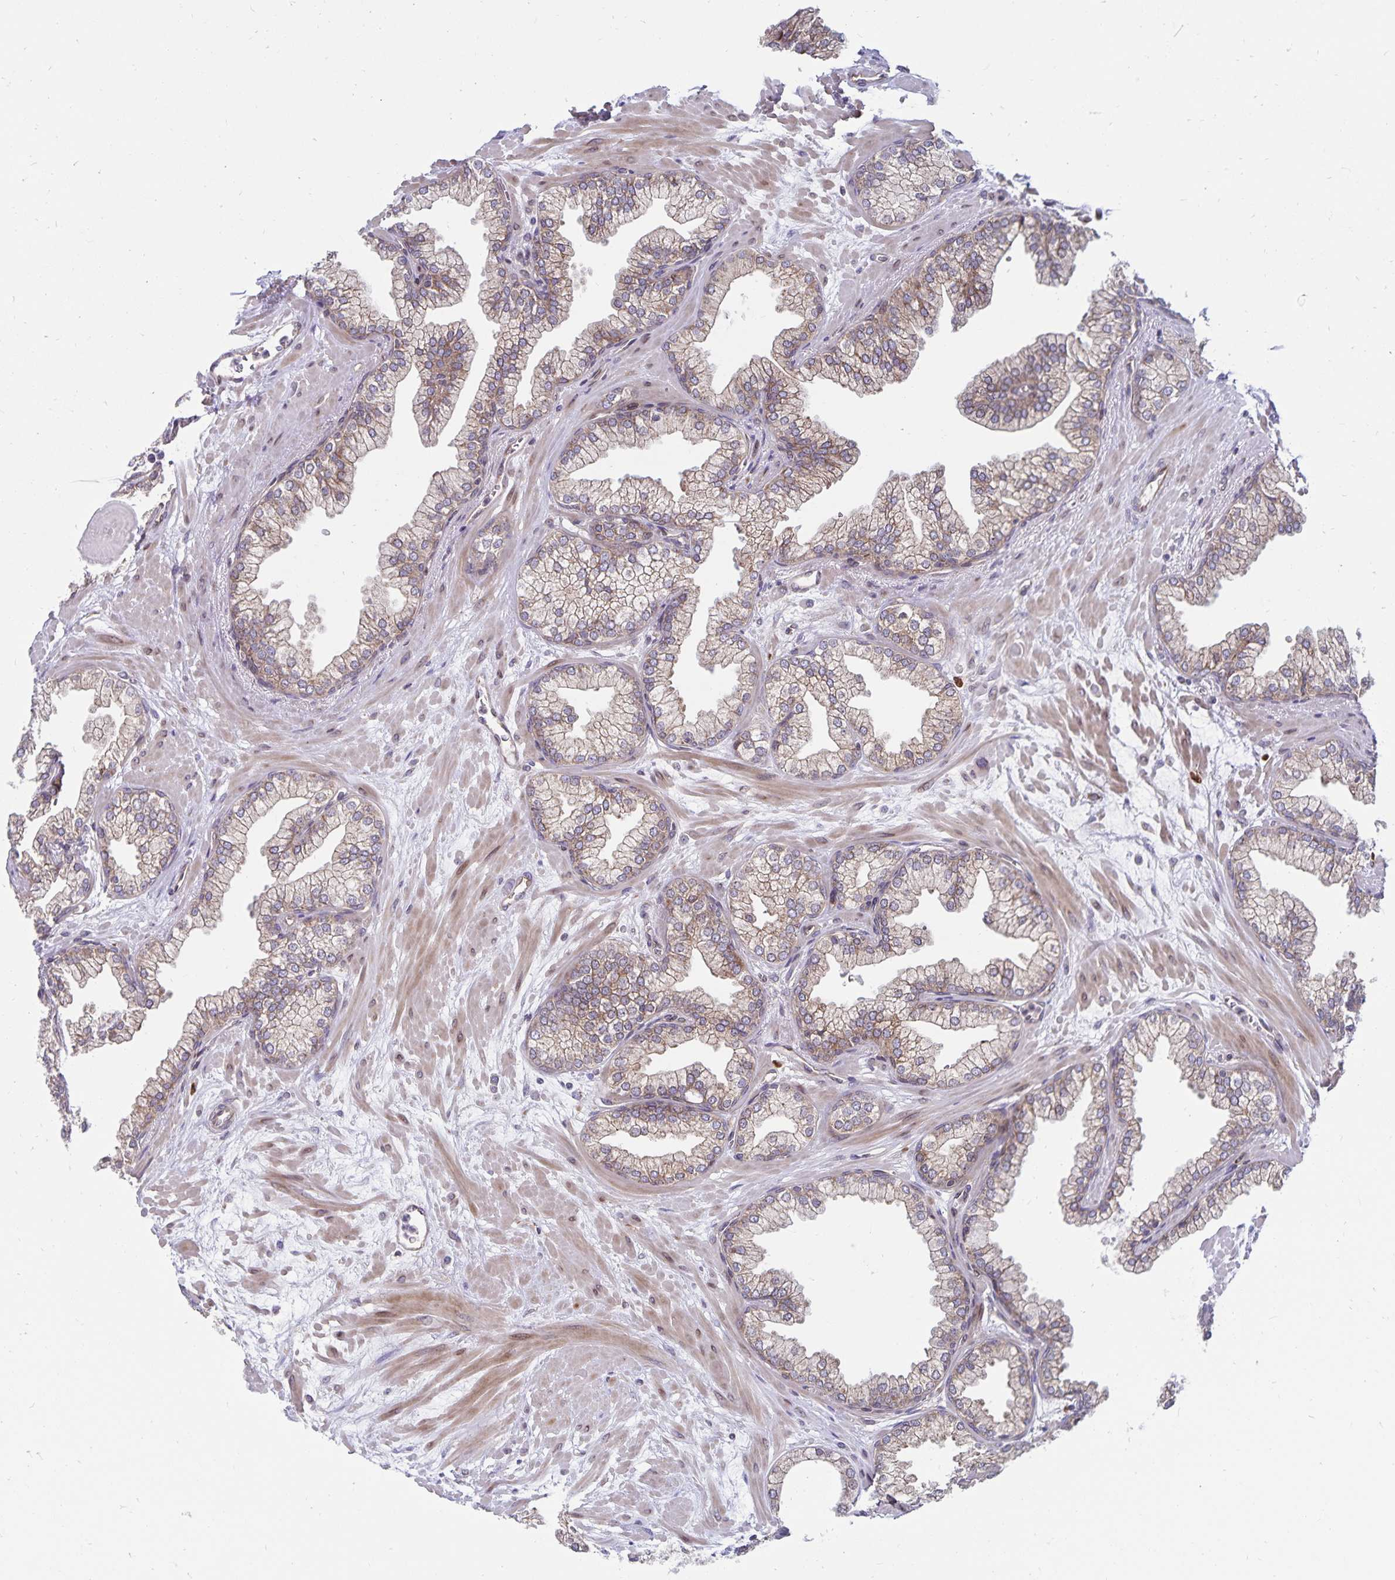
{"staining": {"intensity": "moderate", "quantity": "25%-75%", "location": "cytoplasmic/membranous"}, "tissue": "prostate", "cell_type": "Glandular cells", "image_type": "normal", "snomed": [{"axis": "morphology", "description": "Normal tissue, NOS"}, {"axis": "topography", "description": "Prostate"}, {"axis": "topography", "description": "Peripheral nerve tissue"}], "caption": "The photomicrograph reveals a brown stain indicating the presence of a protein in the cytoplasmic/membranous of glandular cells in prostate. Using DAB (brown) and hematoxylin (blue) stains, captured at high magnification using brightfield microscopy.", "gene": "SEC62", "patient": {"sex": "male", "age": 61}}